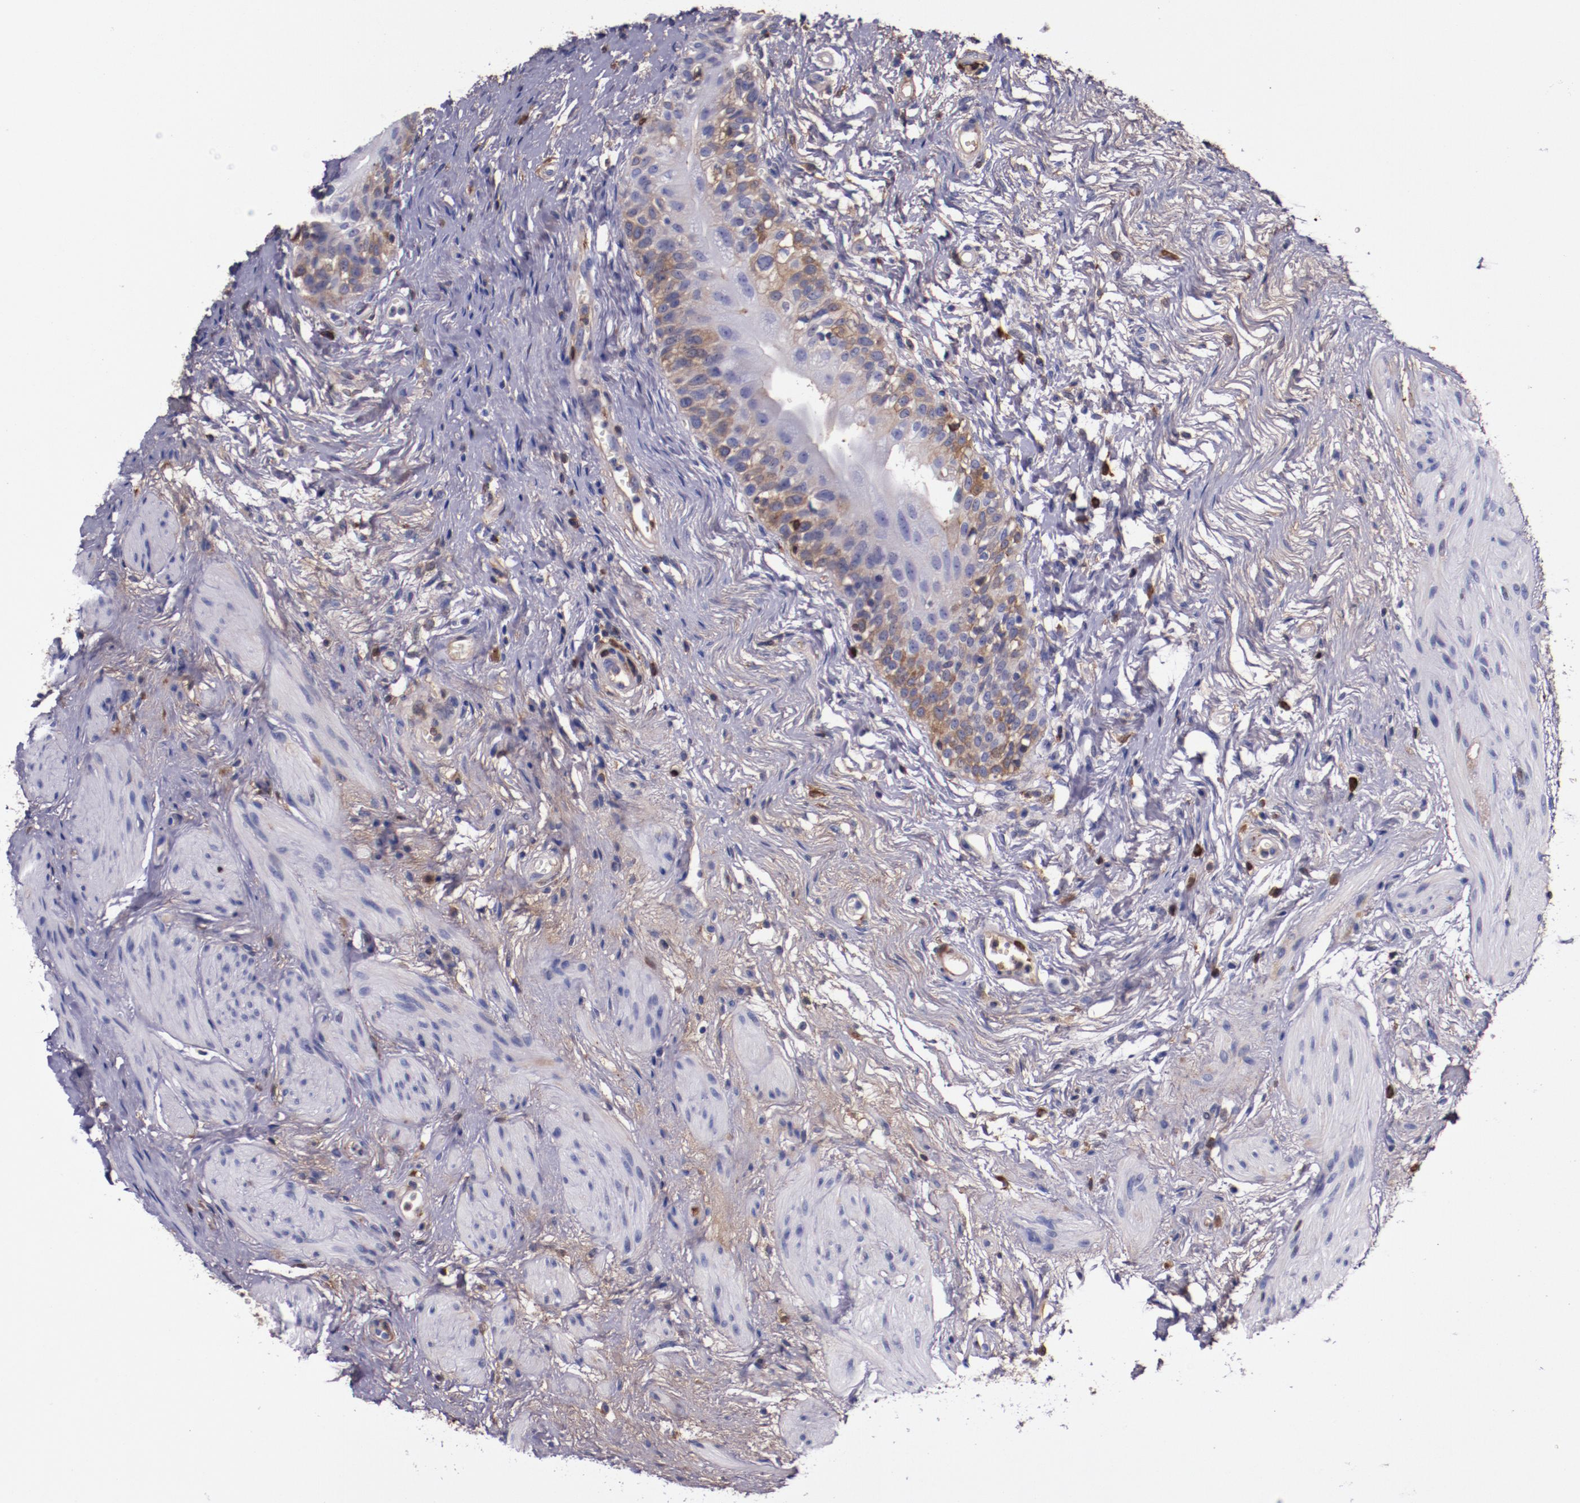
{"staining": {"intensity": "strong", "quantity": "<25%", "location": "cytoplasmic/membranous"}, "tissue": "urinary bladder", "cell_type": "Urothelial cells", "image_type": "normal", "snomed": [{"axis": "morphology", "description": "Normal tissue, NOS"}, {"axis": "topography", "description": "Urinary bladder"}], "caption": "This image demonstrates benign urinary bladder stained with immunohistochemistry (IHC) to label a protein in brown. The cytoplasmic/membranous of urothelial cells show strong positivity for the protein. Nuclei are counter-stained blue.", "gene": "APOH", "patient": {"sex": "female", "age": 55}}